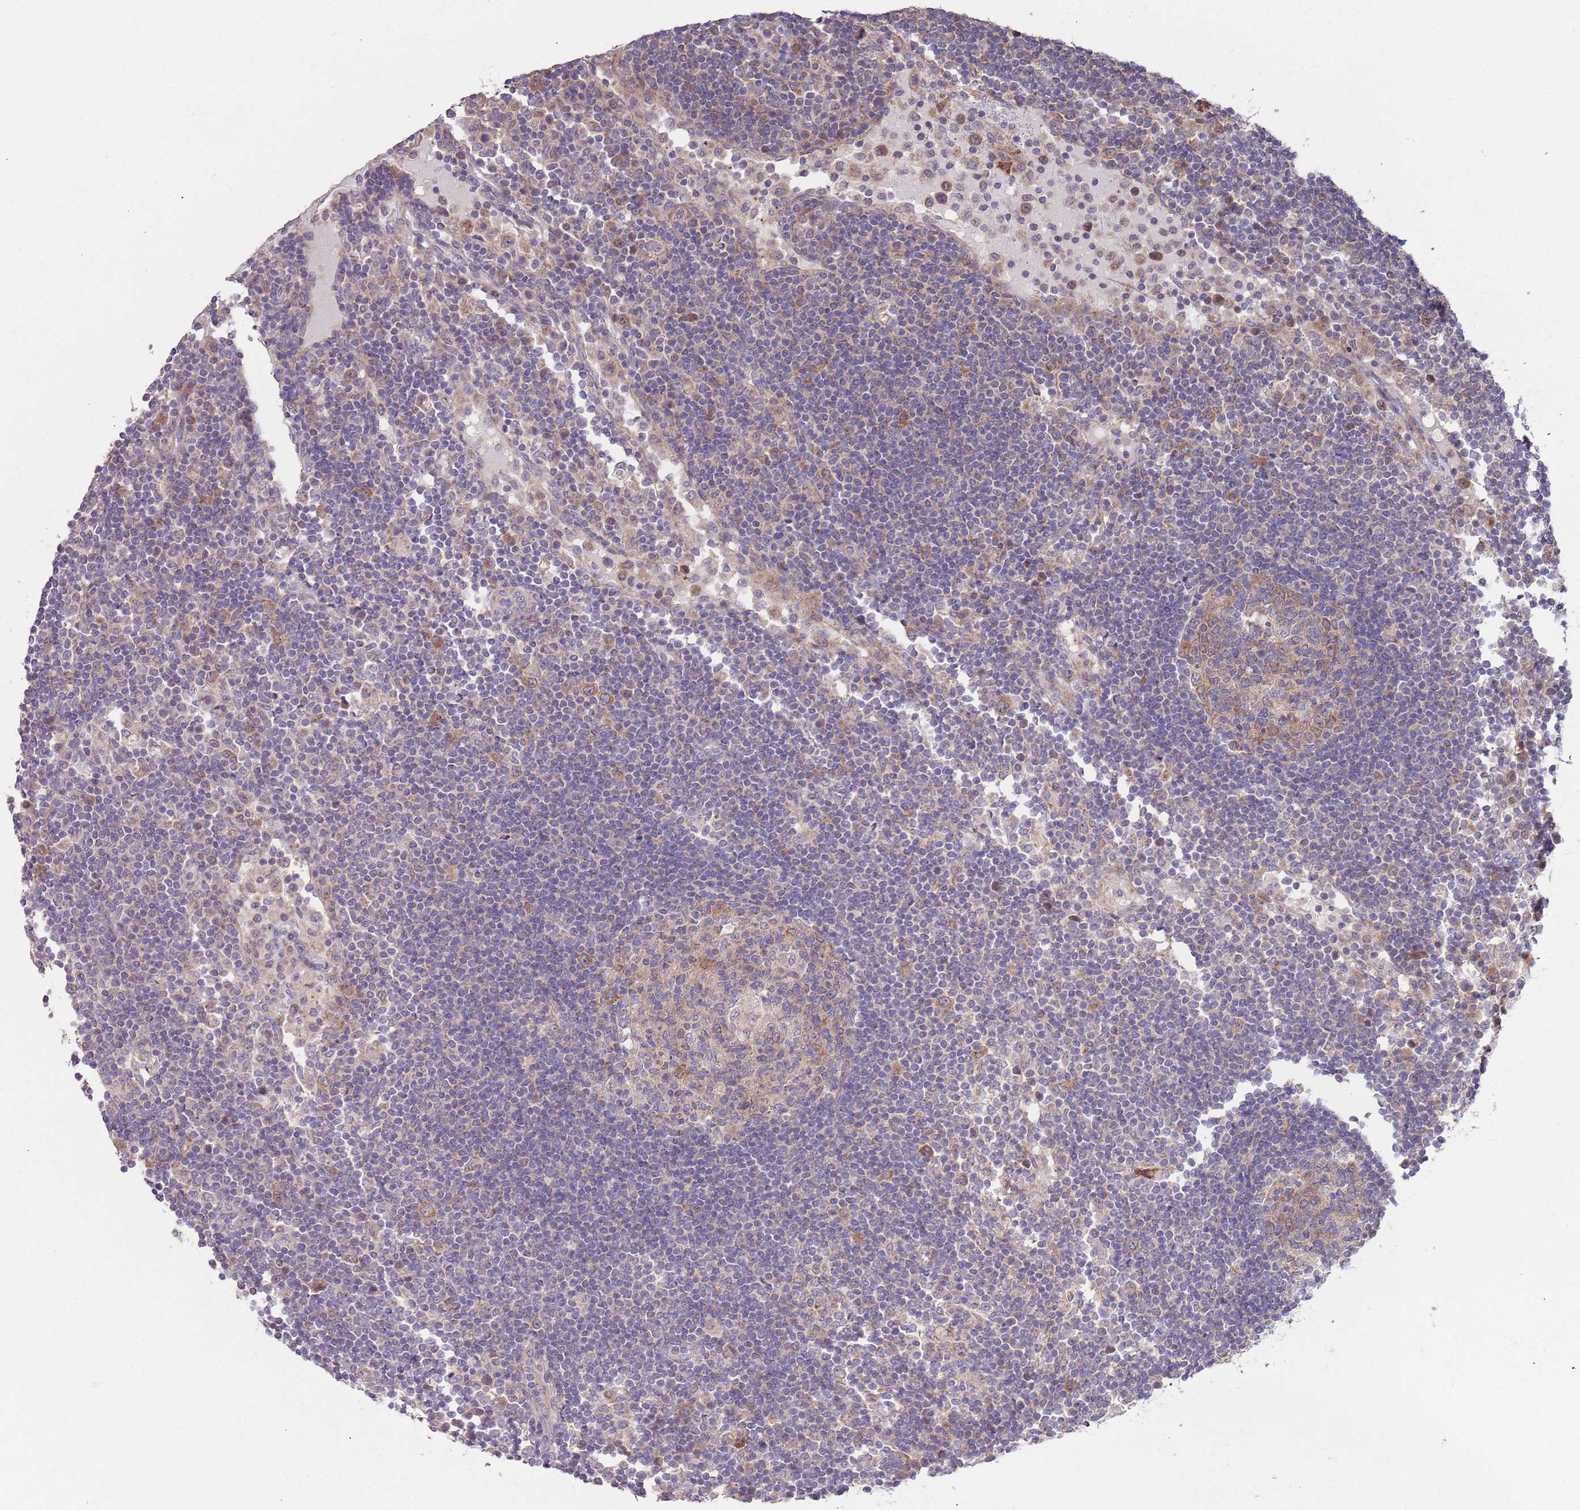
{"staining": {"intensity": "moderate", "quantity": "<25%", "location": "cytoplasmic/membranous"}, "tissue": "lymph node", "cell_type": "Germinal center cells", "image_type": "normal", "snomed": [{"axis": "morphology", "description": "Normal tissue, NOS"}, {"axis": "topography", "description": "Lymph node"}], "caption": "Lymph node stained with DAB (3,3'-diaminobenzidine) IHC reveals low levels of moderate cytoplasmic/membranous positivity in approximately <25% of germinal center cells. The protein of interest is stained brown, and the nuclei are stained in blue (DAB (3,3'-diaminobenzidine) IHC with brightfield microscopy, high magnification).", "gene": "ABCC10", "patient": {"sex": "female", "age": 53}}